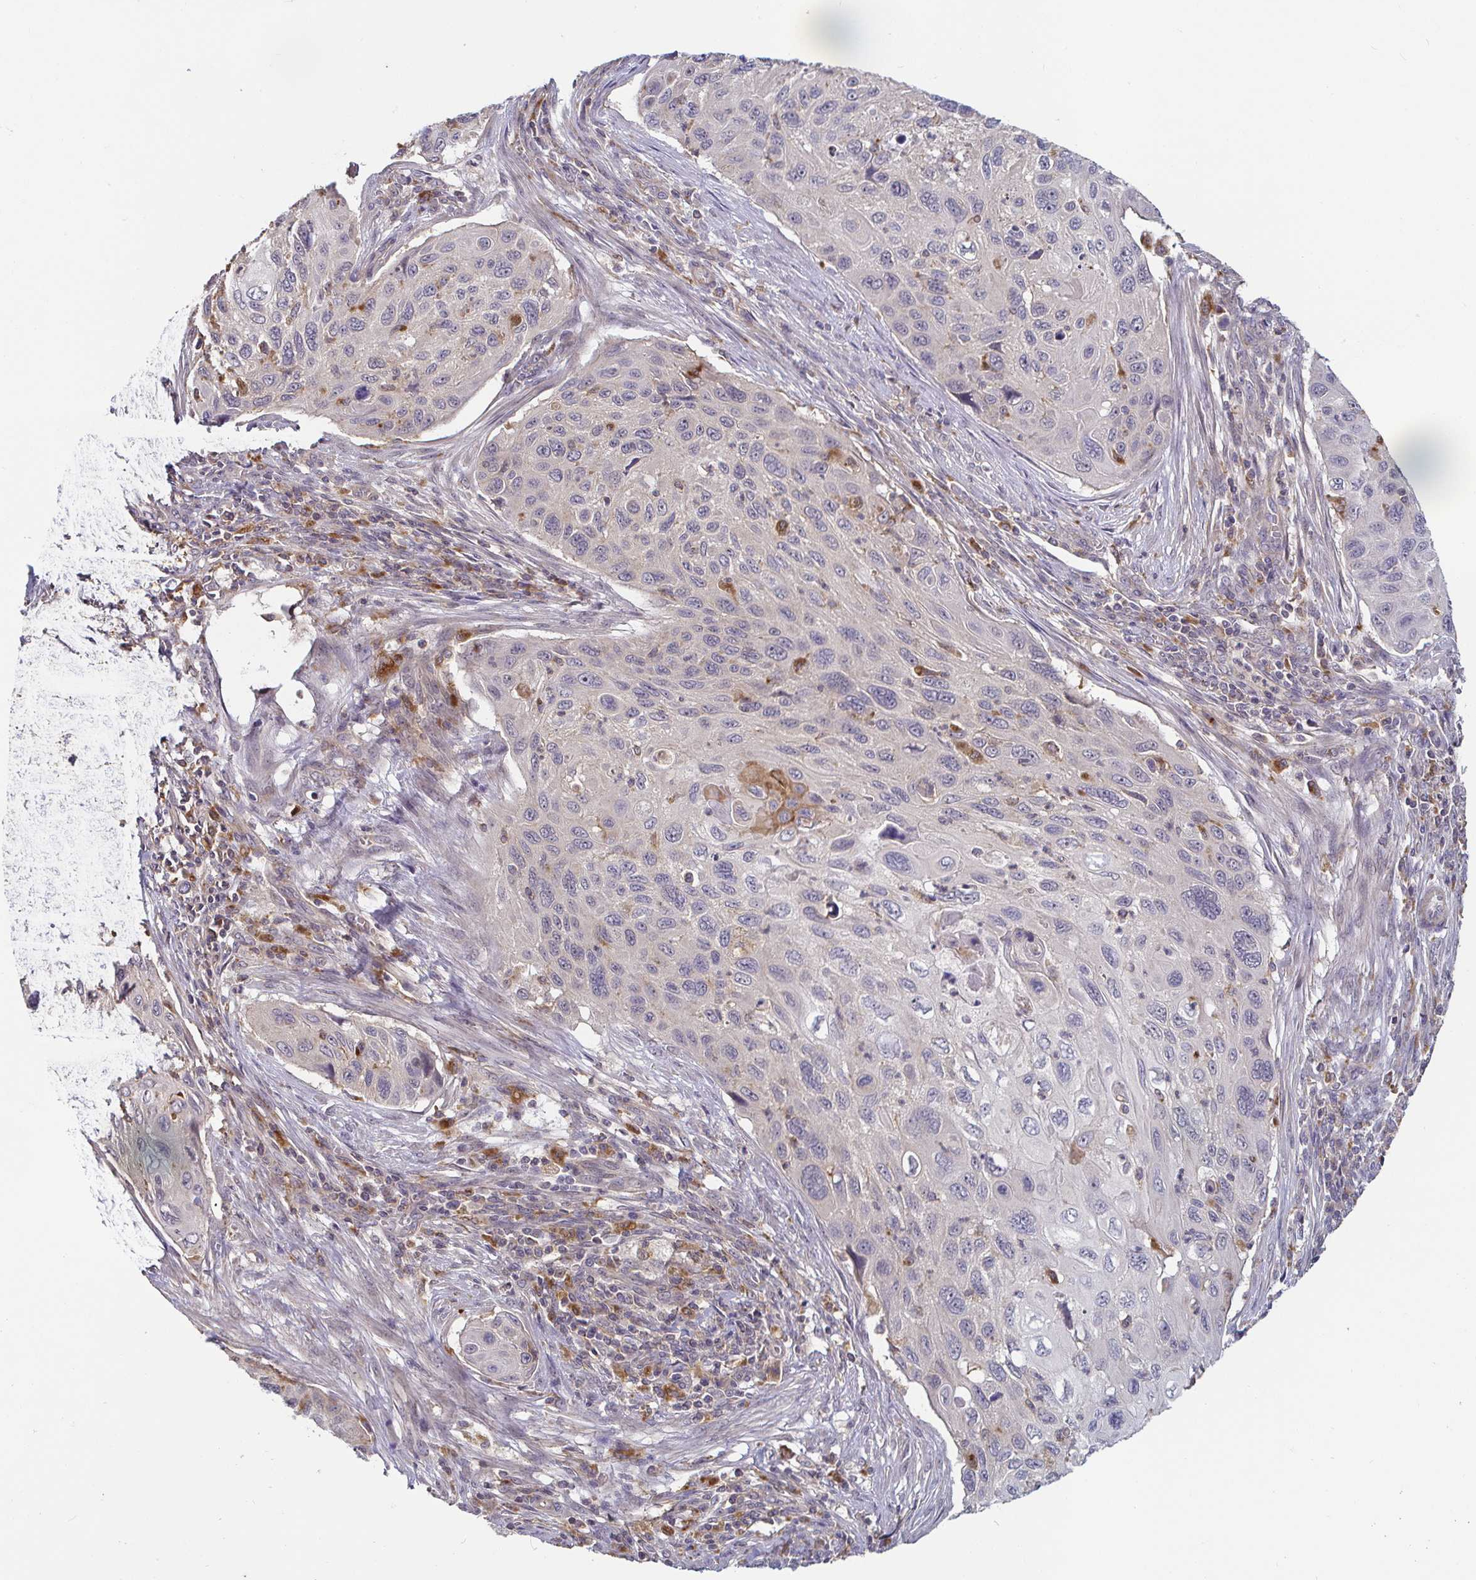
{"staining": {"intensity": "negative", "quantity": "none", "location": "none"}, "tissue": "cervical cancer", "cell_type": "Tumor cells", "image_type": "cancer", "snomed": [{"axis": "morphology", "description": "Squamous cell carcinoma, NOS"}, {"axis": "topography", "description": "Cervix"}], "caption": "Tumor cells are negative for brown protein staining in cervical cancer (squamous cell carcinoma). (DAB immunohistochemistry (IHC), high magnification).", "gene": "CDH18", "patient": {"sex": "female", "age": 70}}